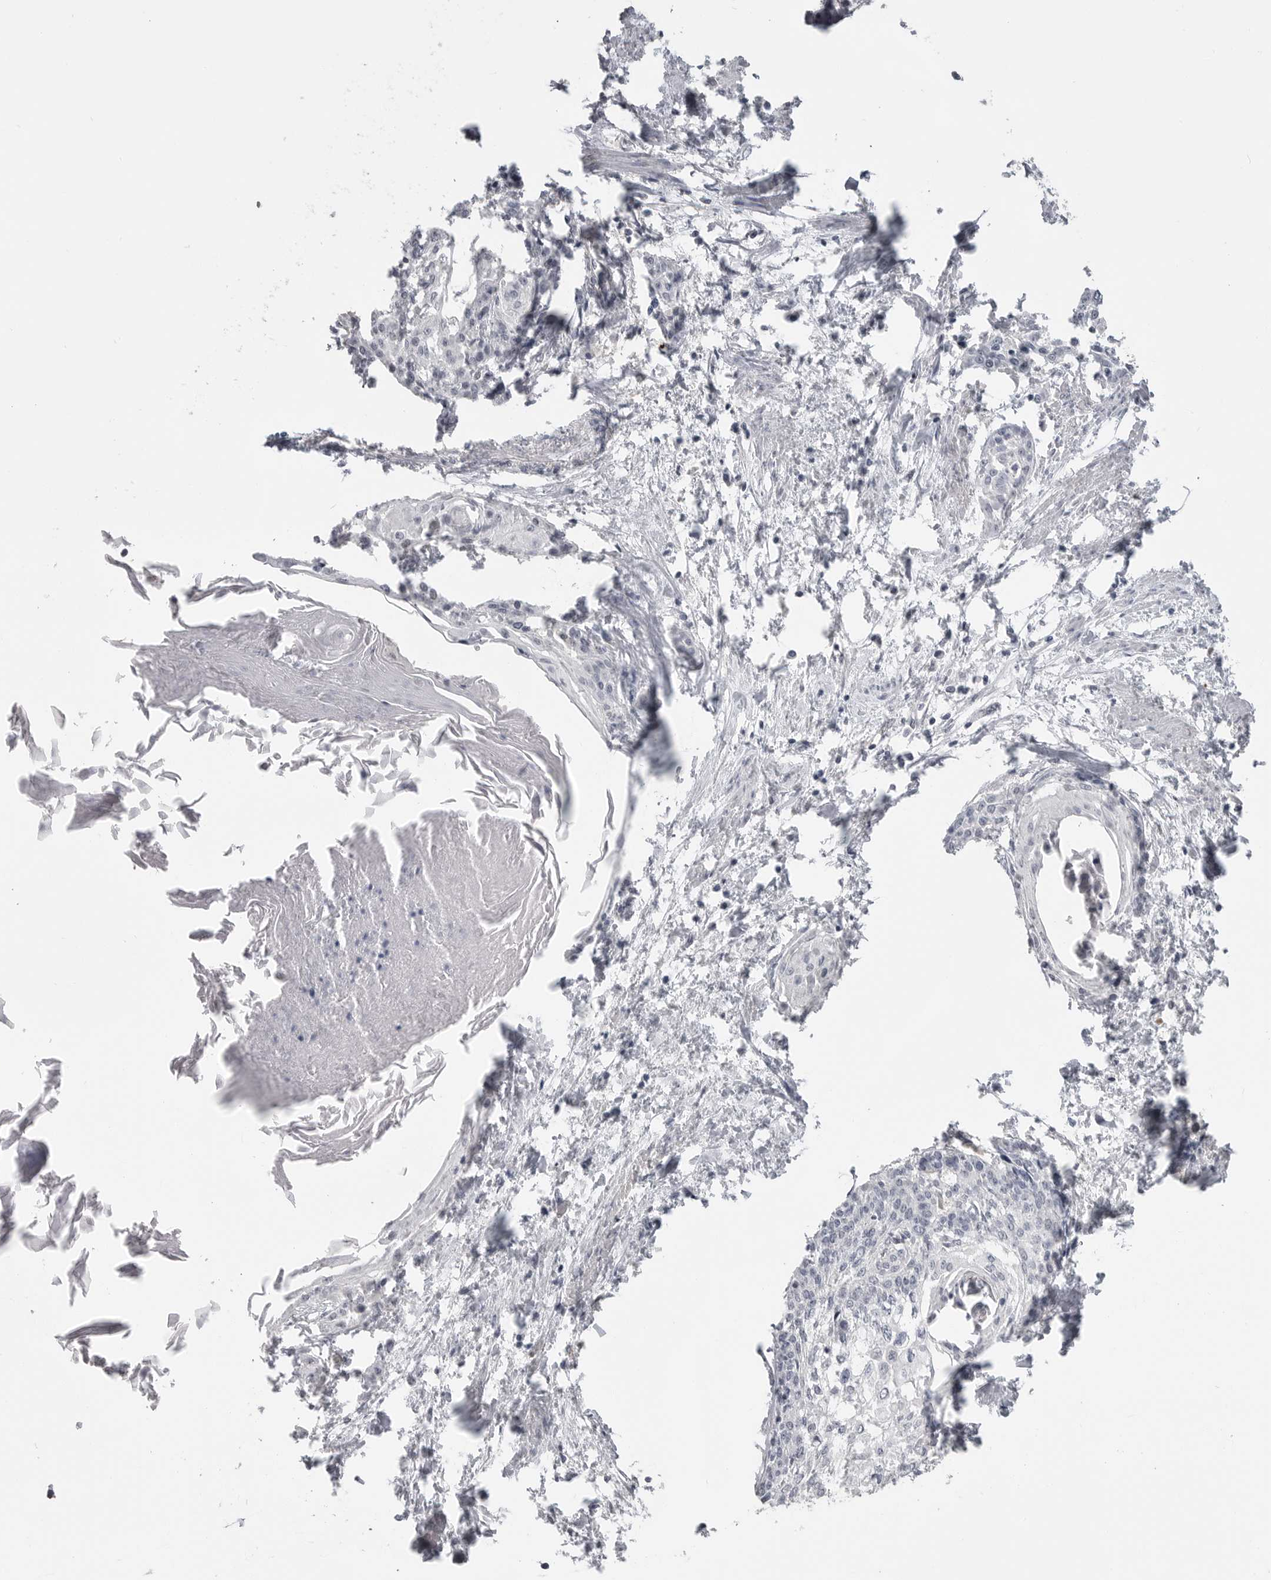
{"staining": {"intensity": "negative", "quantity": "none", "location": "none"}, "tissue": "cervical cancer", "cell_type": "Tumor cells", "image_type": "cancer", "snomed": [{"axis": "morphology", "description": "Squamous cell carcinoma, NOS"}, {"axis": "topography", "description": "Cervix"}], "caption": "Cervical cancer (squamous cell carcinoma) was stained to show a protein in brown. There is no significant positivity in tumor cells.", "gene": "PLEKHF1", "patient": {"sex": "female", "age": 57}}